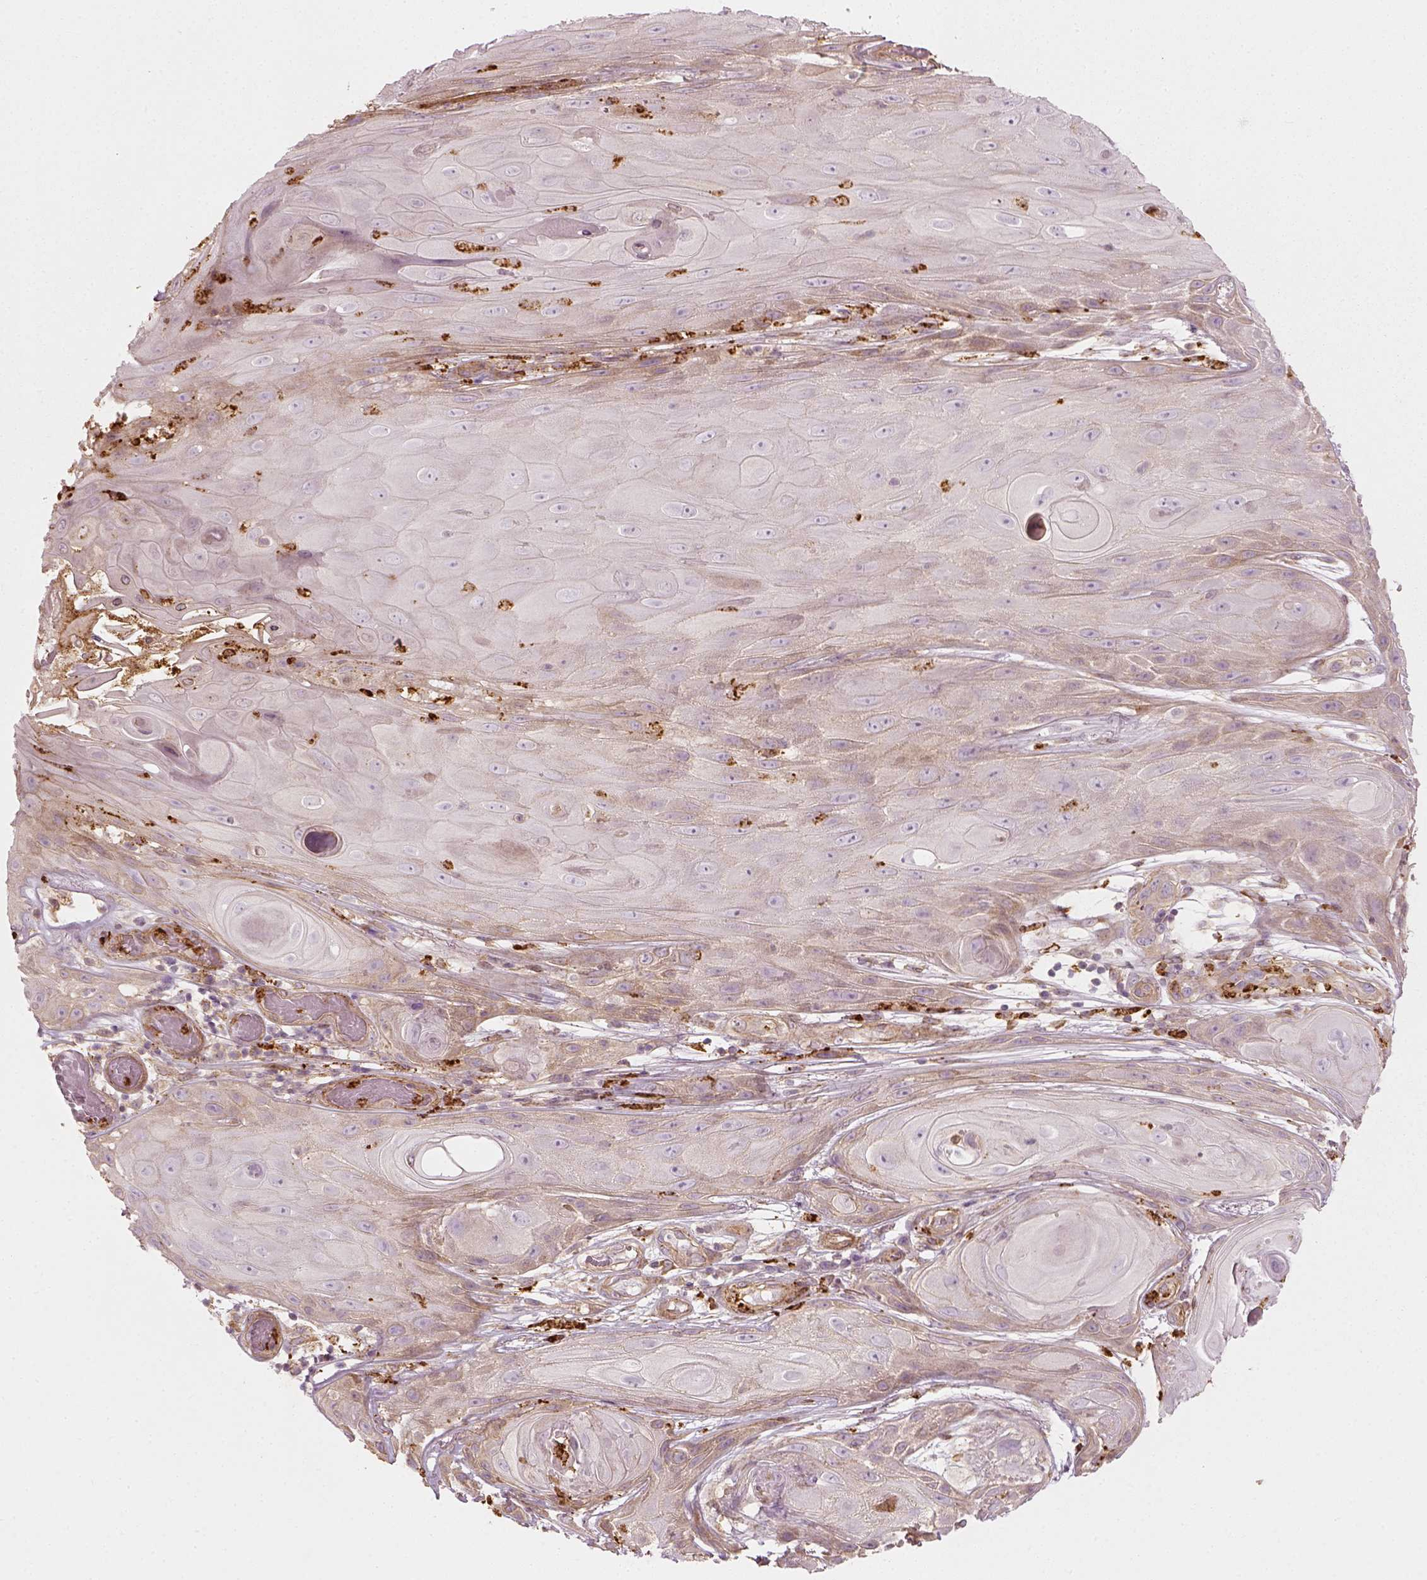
{"staining": {"intensity": "negative", "quantity": "none", "location": "none"}, "tissue": "skin cancer", "cell_type": "Tumor cells", "image_type": "cancer", "snomed": [{"axis": "morphology", "description": "Squamous cell carcinoma, NOS"}, {"axis": "topography", "description": "Skin"}], "caption": "The histopathology image shows no staining of tumor cells in skin squamous cell carcinoma.", "gene": "NPTN", "patient": {"sex": "male", "age": 62}}